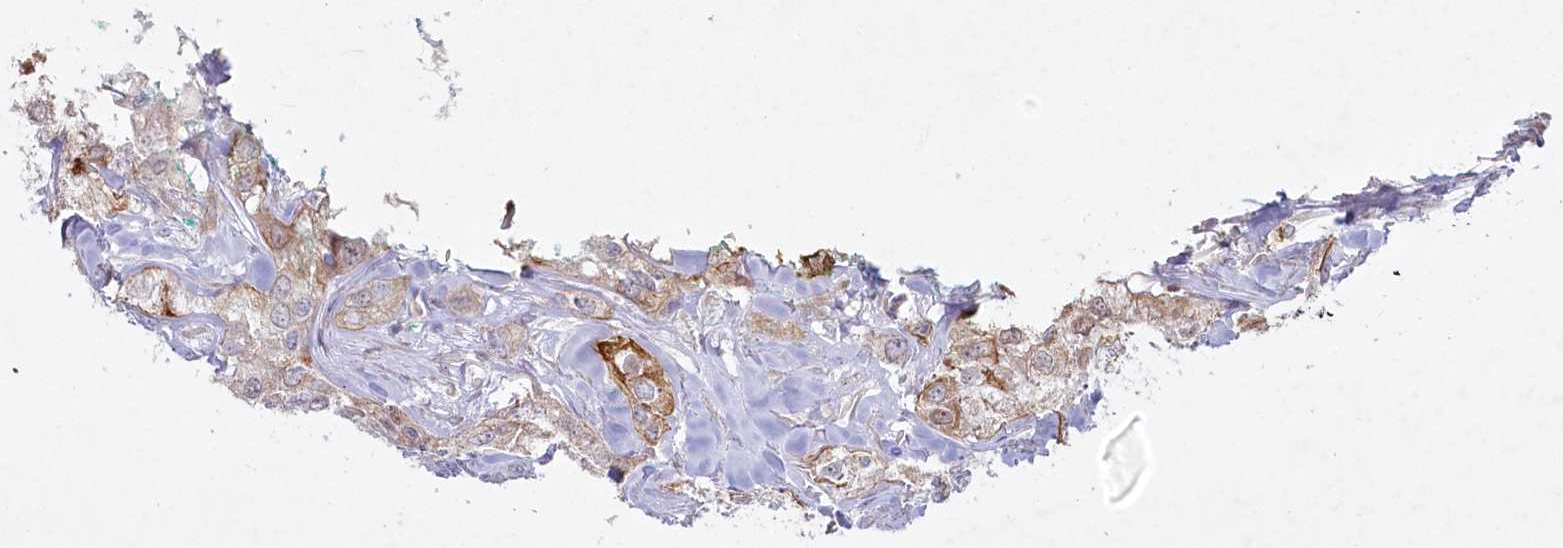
{"staining": {"intensity": "moderate", "quantity": "25%-75%", "location": "cytoplasmic/membranous,nuclear"}, "tissue": "head and neck cancer", "cell_type": "Tumor cells", "image_type": "cancer", "snomed": [{"axis": "morphology", "description": "Normal tissue, NOS"}, {"axis": "morphology", "description": "Squamous cell carcinoma, NOS"}, {"axis": "topography", "description": "Skeletal muscle"}, {"axis": "topography", "description": "Head-Neck"}], "caption": "Immunohistochemistry (IHC) photomicrograph of neoplastic tissue: human head and neck cancer (squamous cell carcinoma) stained using immunohistochemistry reveals medium levels of moderate protein expression localized specifically in the cytoplasmic/membranous and nuclear of tumor cells, appearing as a cytoplasmic/membranous and nuclear brown color.", "gene": "ABITRAM", "patient": {"sex": "male", "age": 51}}